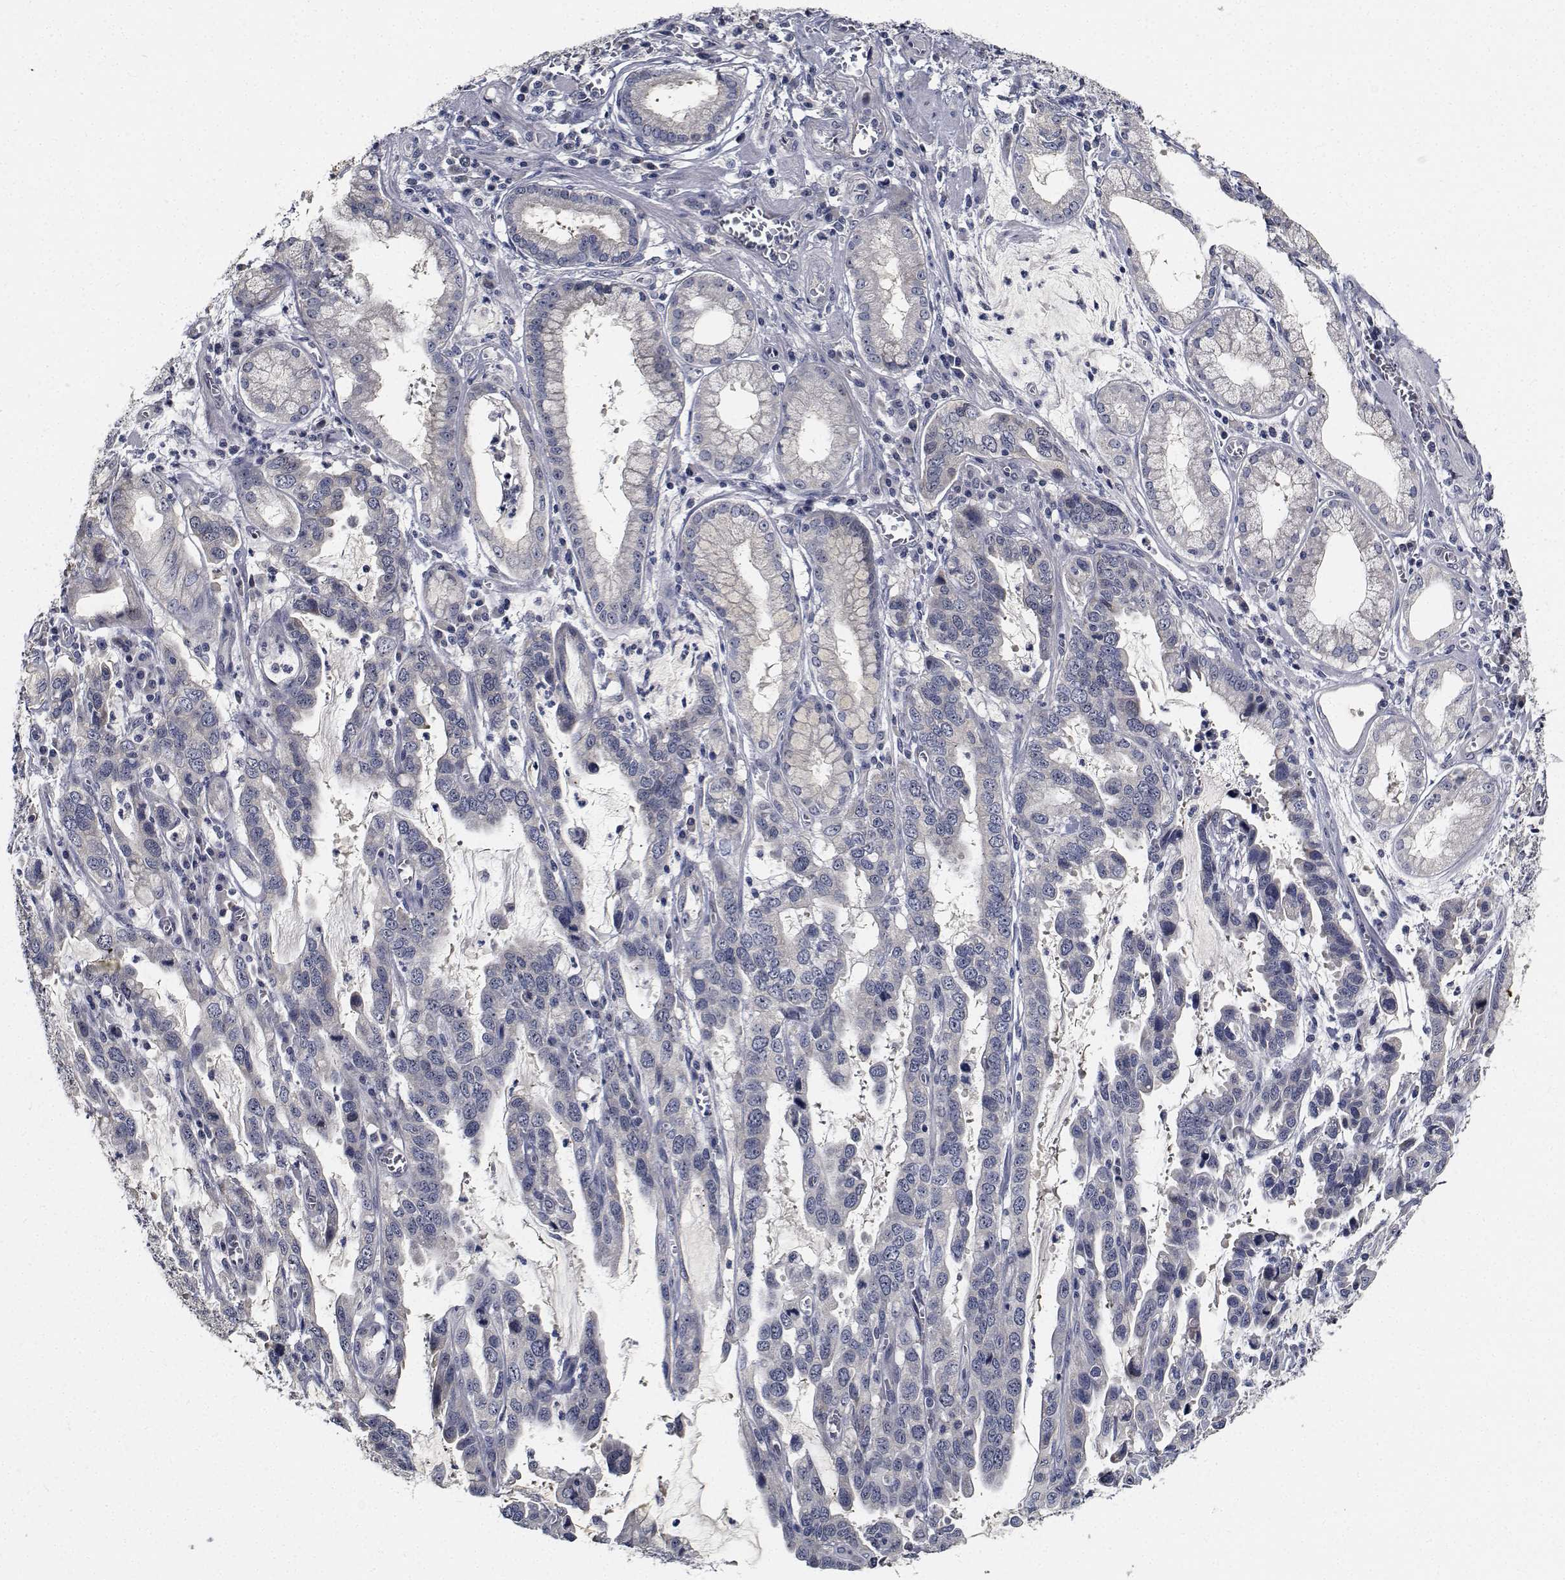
{"staining": {"intensity": "negative", "quantity": "none", "location": "none"}, "tissue": "stomach cancer", "cell_type": "Tumor cells", "image_type": "cancer", "snomed": [{"axis": "morphology", "description": "Adenocarcinoma, NOS"}, {"axis": "topography", "description": "Stomach, lower"}], "caption": "Stomach cancer was stained to show a protein in brown. There is no significant expression in tumor cells.", "gene": "NVL", "patient": {"sex": "female", "age": 76}}